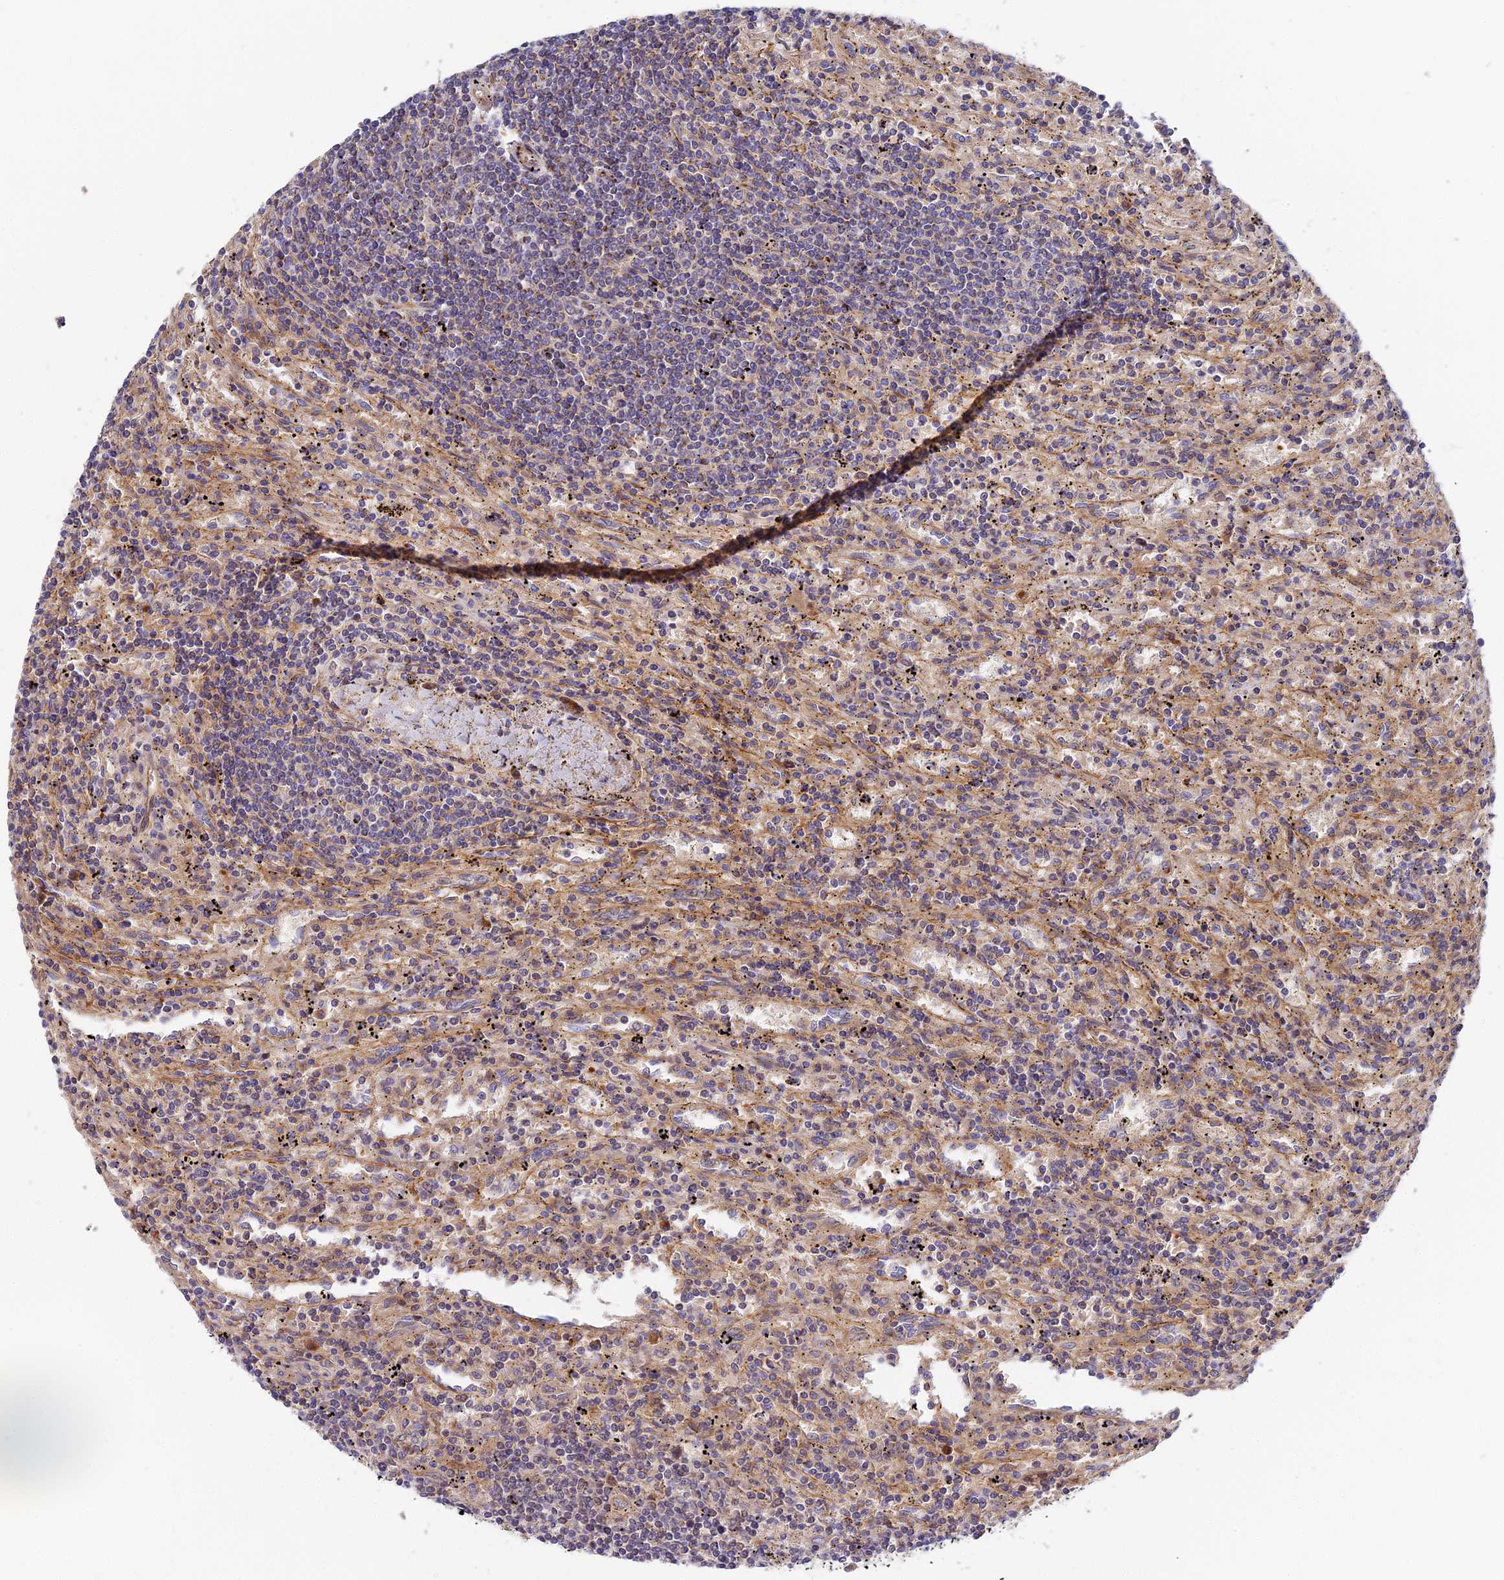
{"staining": {"intensity": "negative", "quantity": "none", "location": "none"}, "tissue": "lymphoma", "cell_type": "Tumor cells", "image_type": "cancer", "snomed": [{"axis": "morphology", "description": "Malignant lymphoma, non-Hodgkin's type, Low grade"}, {"axis": "topography", "description": "Spleen"}], "caption": "High magnification brightfield microscopy of malignant lymphoma, non-Hodgkin's type (low-grade) stained with DAB (3,3'-diaminobenzidine) (brown) and counterstained with hematoxylin (blue): tumor cells show no significant positivity.", "gene": "MISP3", "patient": {"sex": "male", "age": 76}}